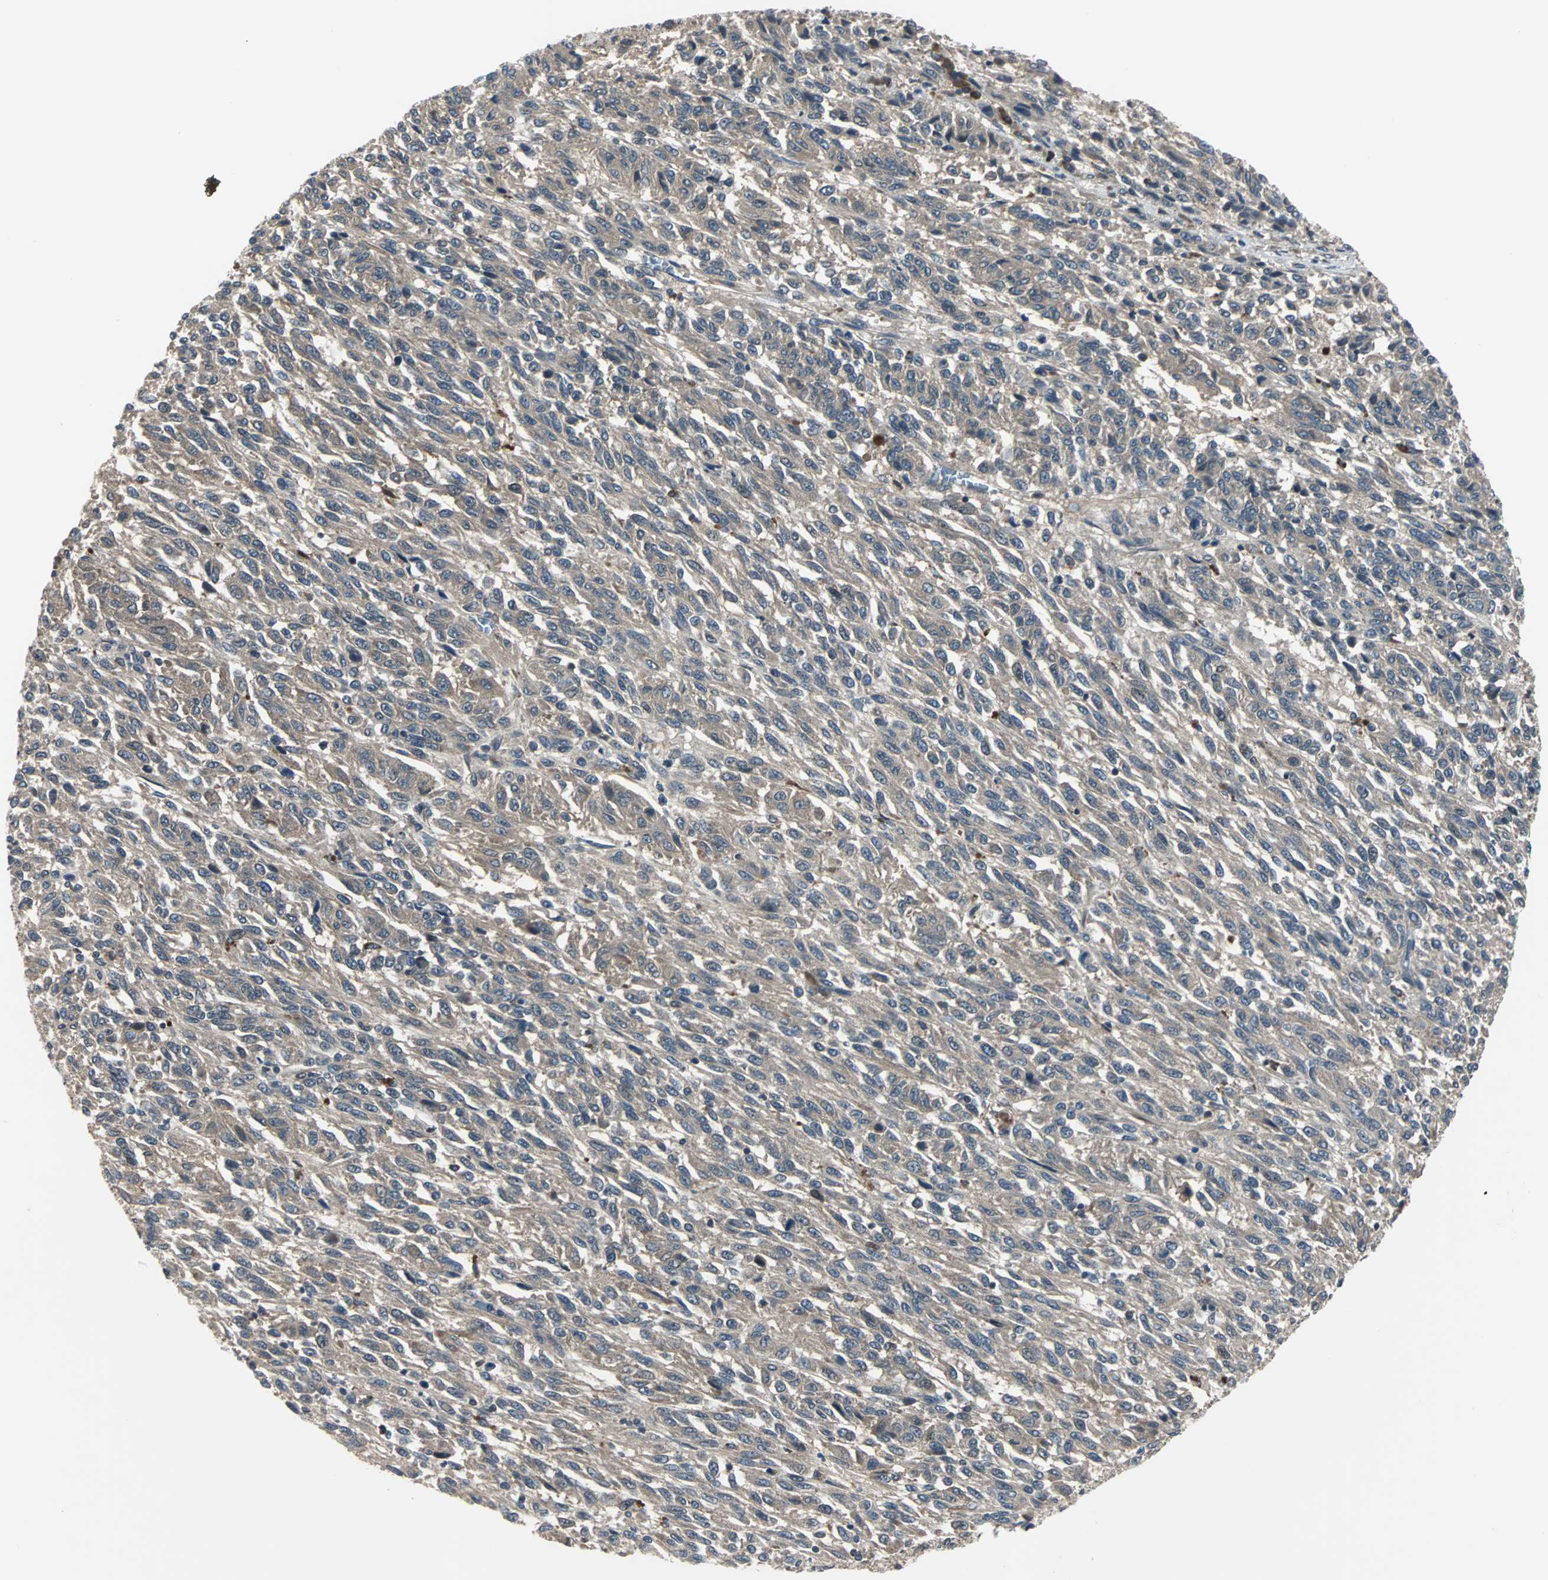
{"staining": {"intensity": "moderate", "quantity": ">75%", "location": "cytoplasmic/membranous"}, "tissue": "melanoma", "cell_type": "Tumor cells", "image_type": "cancer", "snomed": [{"axis": "morphology", "description": "Malignant melanoma, Metastatic site"}, {"axis": "topography", "description": "Lung"}], "caption": "Moderate cytoplasmic/membranous expression is present in about >75% of tumor cells in melanoma. (Brightfield microscopy of DAB IHC at high magnification).", "gene": "ARF1", "patient": {"sex": "male", "age": 64}}